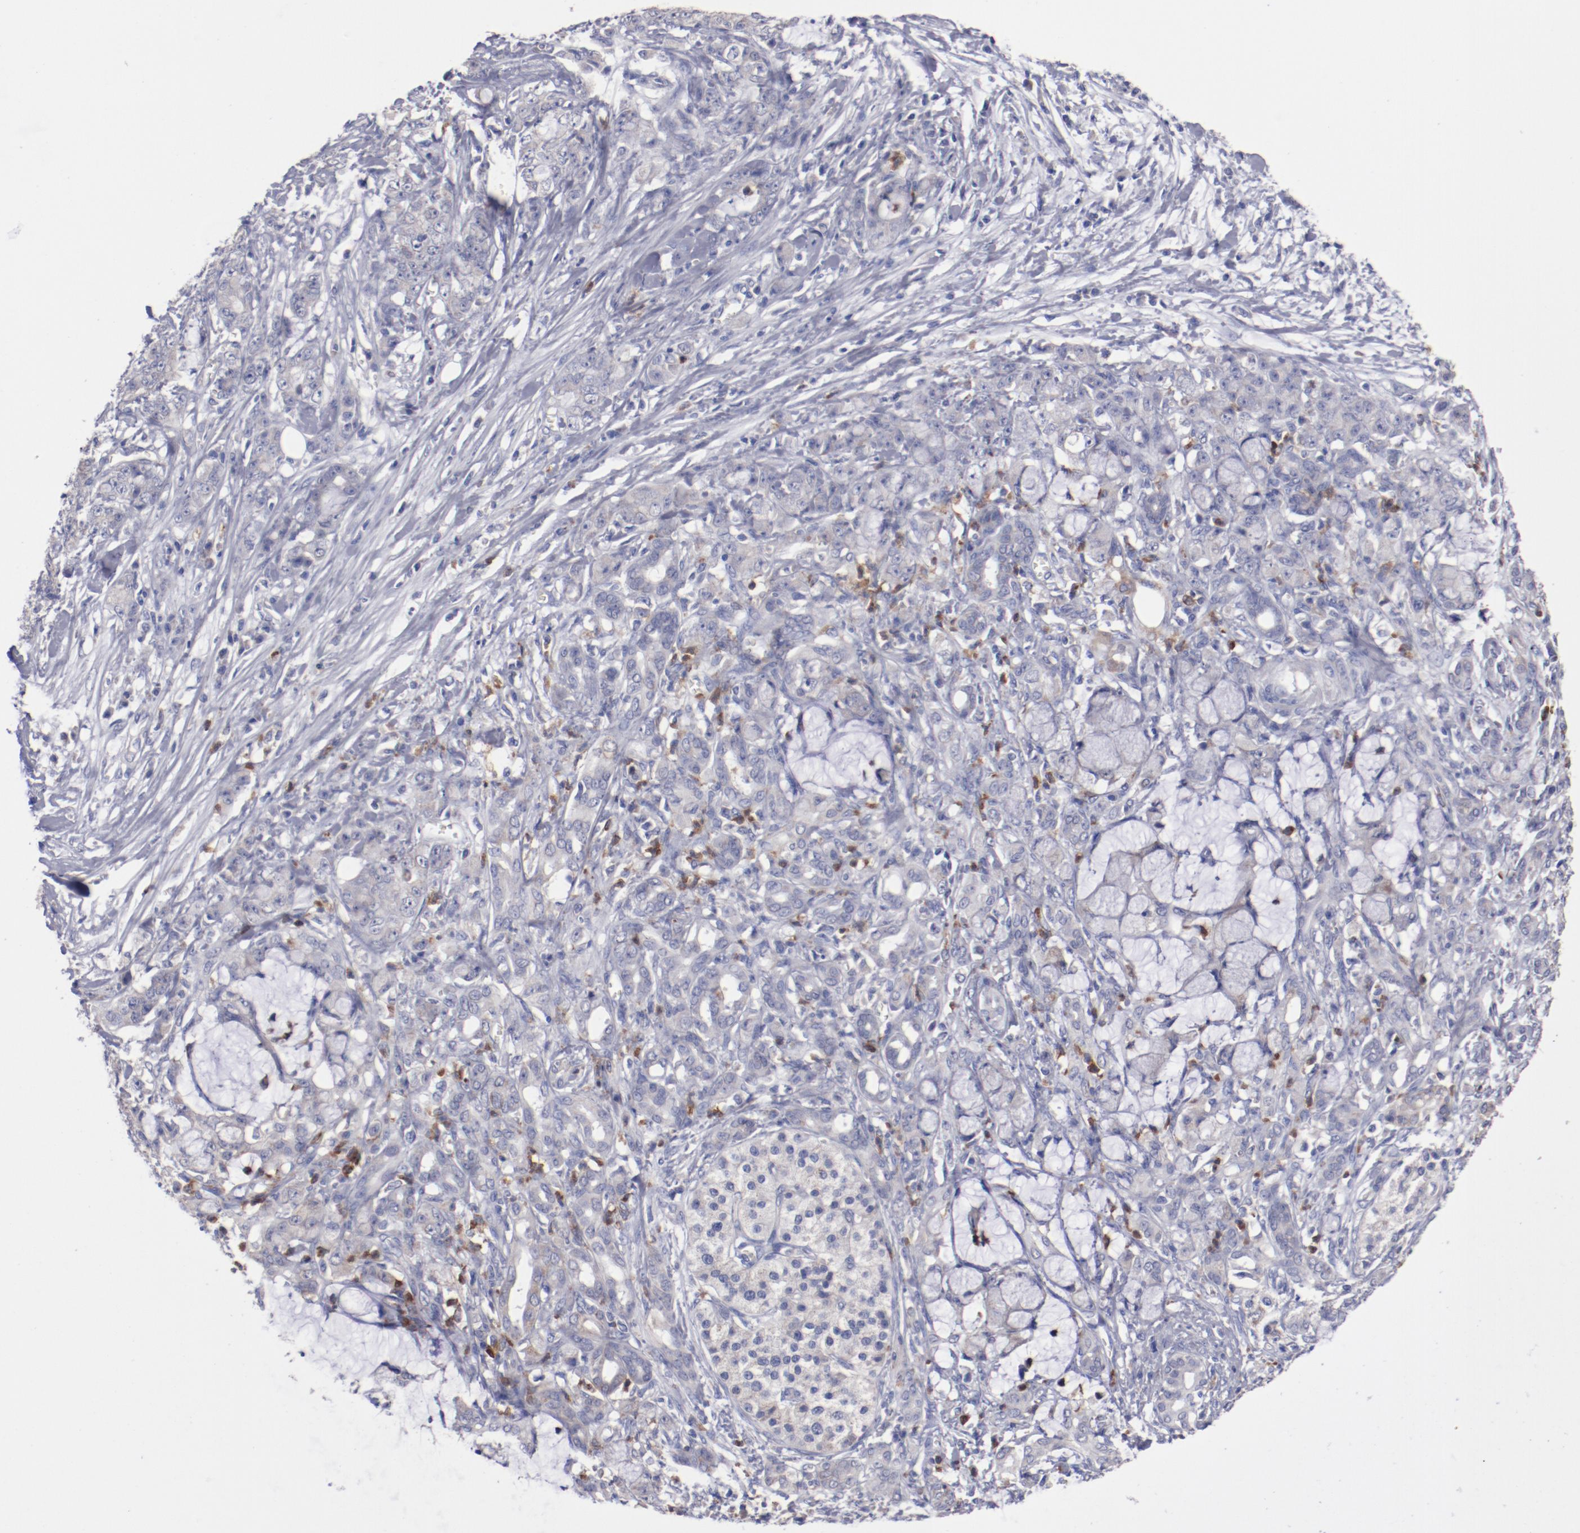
{"staining": {"intensity": "weak", "quantity": ">75%", "location": "cytoplasmic/membranous"}, "tissue": "pancreatic cancer", "cell_type": "Tumor cells", "image_type": "cancer", "snomed": [{"axis": "morphology", "description": "Adenocarcinoma, NOS"}, {"axis": "topography", "description": "Pancreas"}], "caption": "Immunohistochemical staining of human pancreatic cancer displays low levels of weak cytoplasmic/membranous protein positivity in about >75% of tumor cells.", "gene": "FGR", "patient": {"sex": "female", "age": 73}}